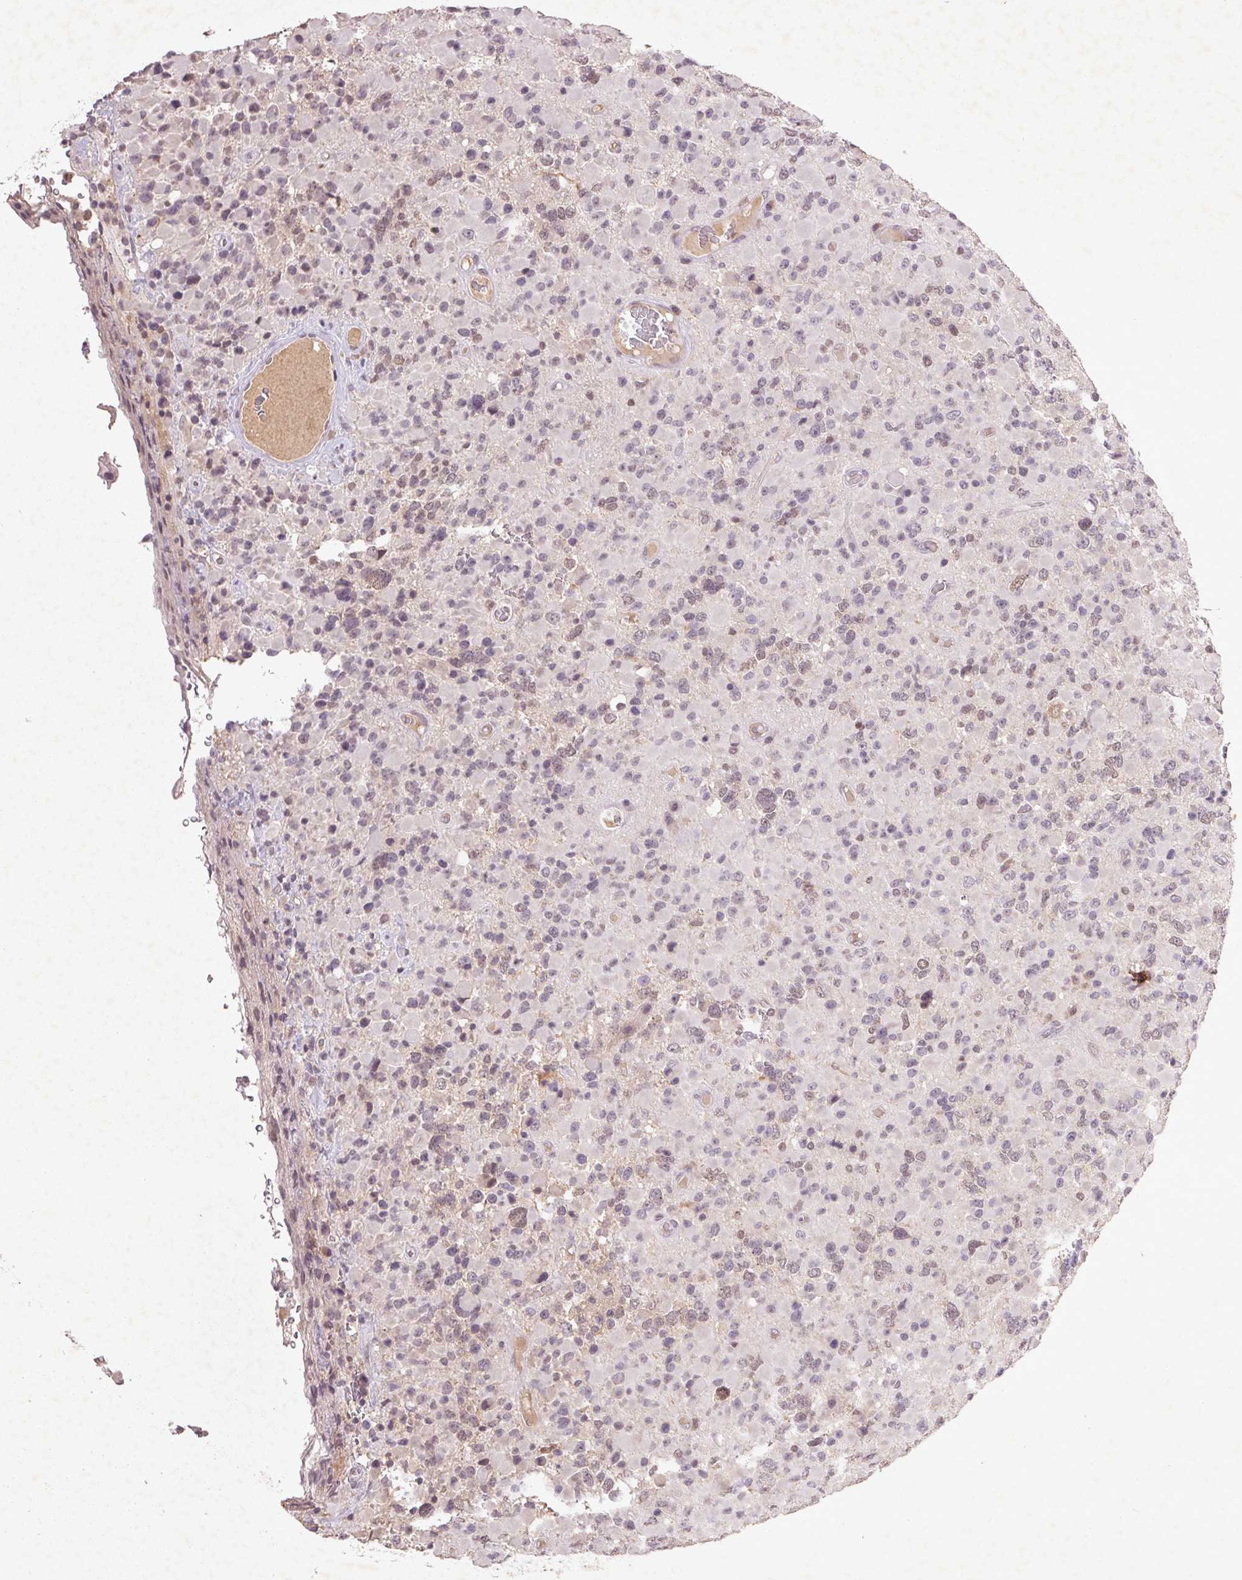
{"staining": {"intensity": "negative", "quantity": "none", "location": "none"}, "tissue": "glioma", "cell_type": "Tumor cells", "image_type": "cancer", "snomed": [{"axis": "morphology", "description": "Glioma, malignant, High grade"}, {"axis": "topography", "description": "Brain"}], "caption": "IHC micrograph of human malignant glioma (high-grade) stained for a protein (brown), which exhibits no staining in tumor cells.", "gene": "FAM168B", "patient": {"sex": "female", "age": 40}}